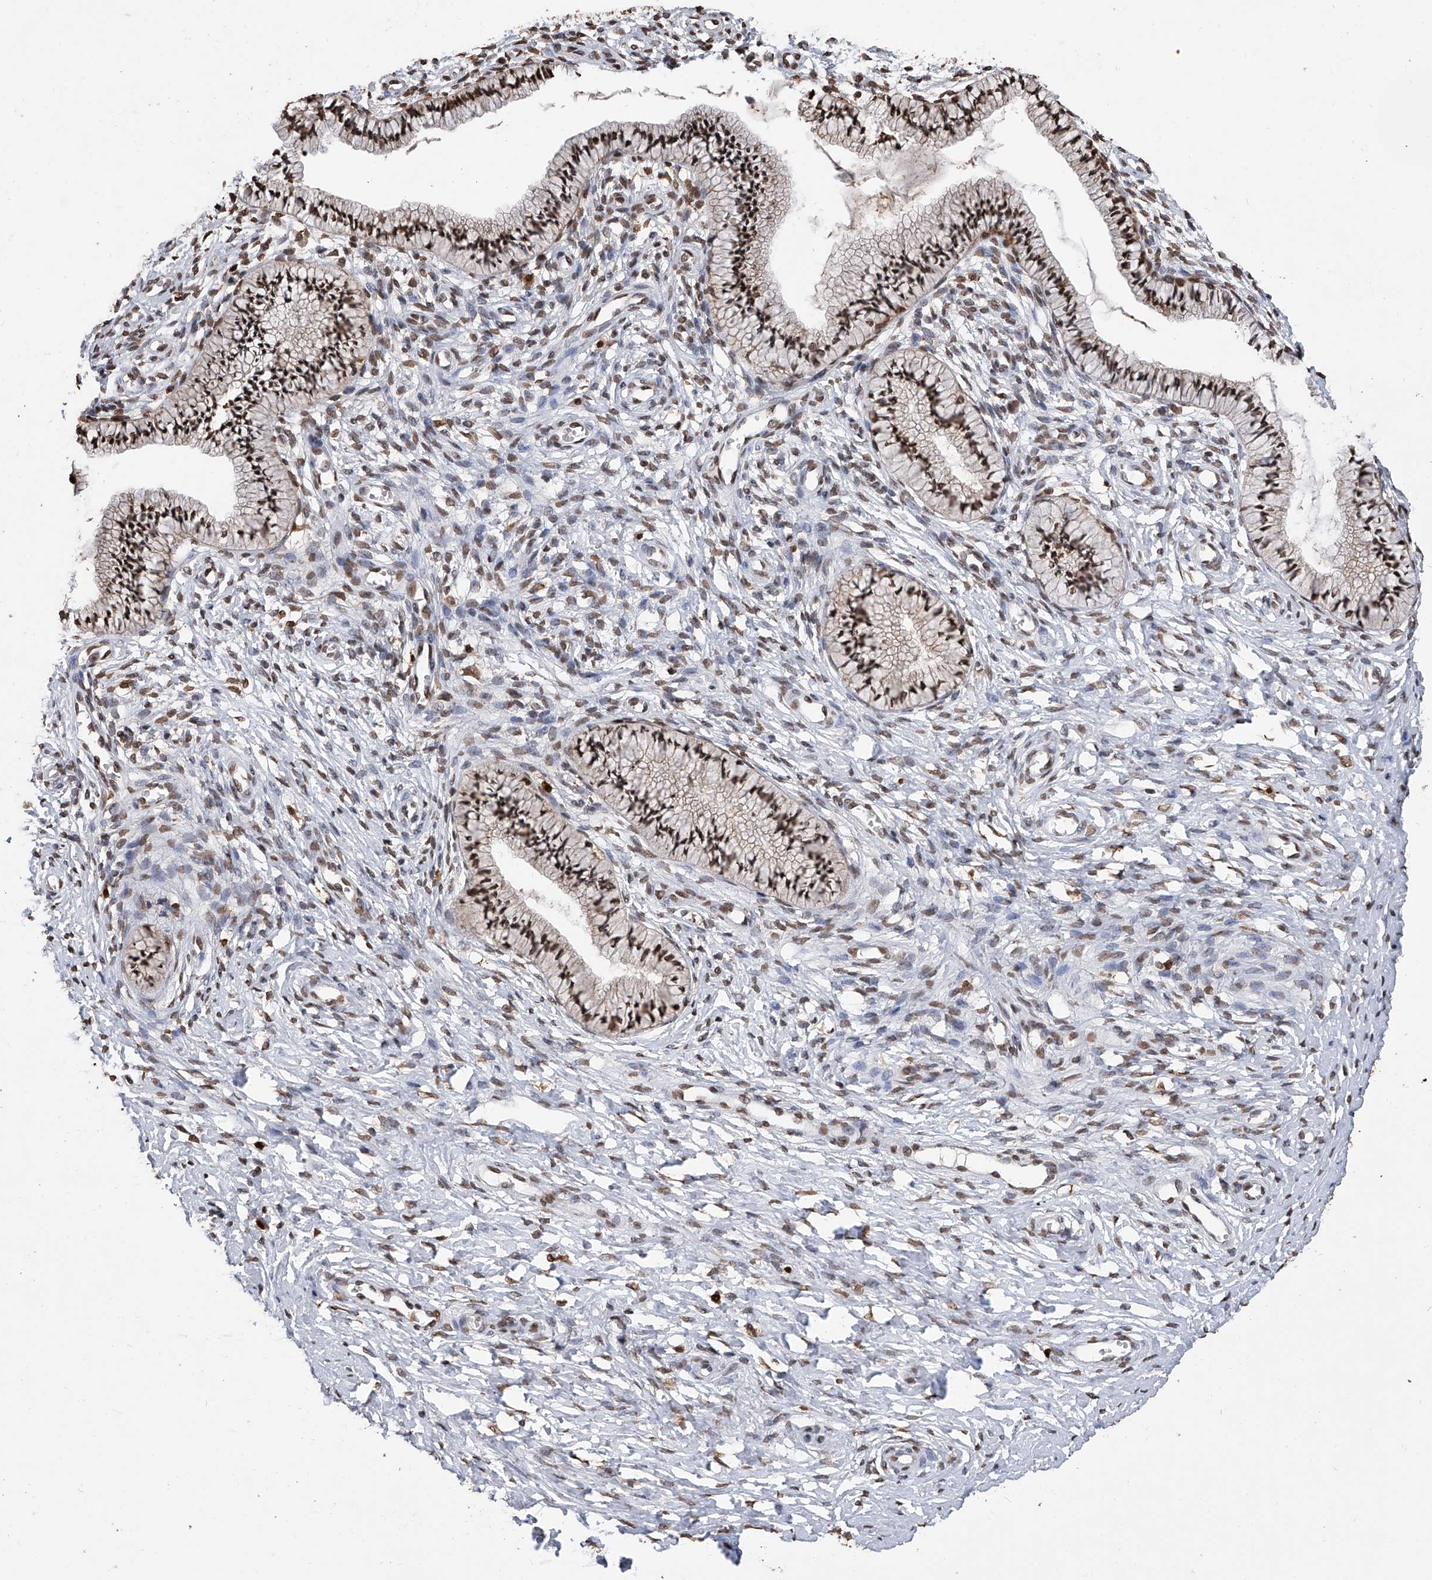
{"staining": {"intensity": "moderate", "quantity": ">75%", "location": "nuclear"}, "tissue": "cervix", "cell_type": "Glandular cells", "image_type": "normal", "snomed": [{"axis": "morphology", "description": "Normal tissue, NOS"}, {"axis": "topography", "description": "Cervix"}], "caption": "Protein expression analysis of benign human cervix reveals moderate nuclear positivity in approximately >75% of glandular cells. Nuclei are stained in blue.", "gene": "CFAP410", "patient": {"sex": "female", "age": 36}}